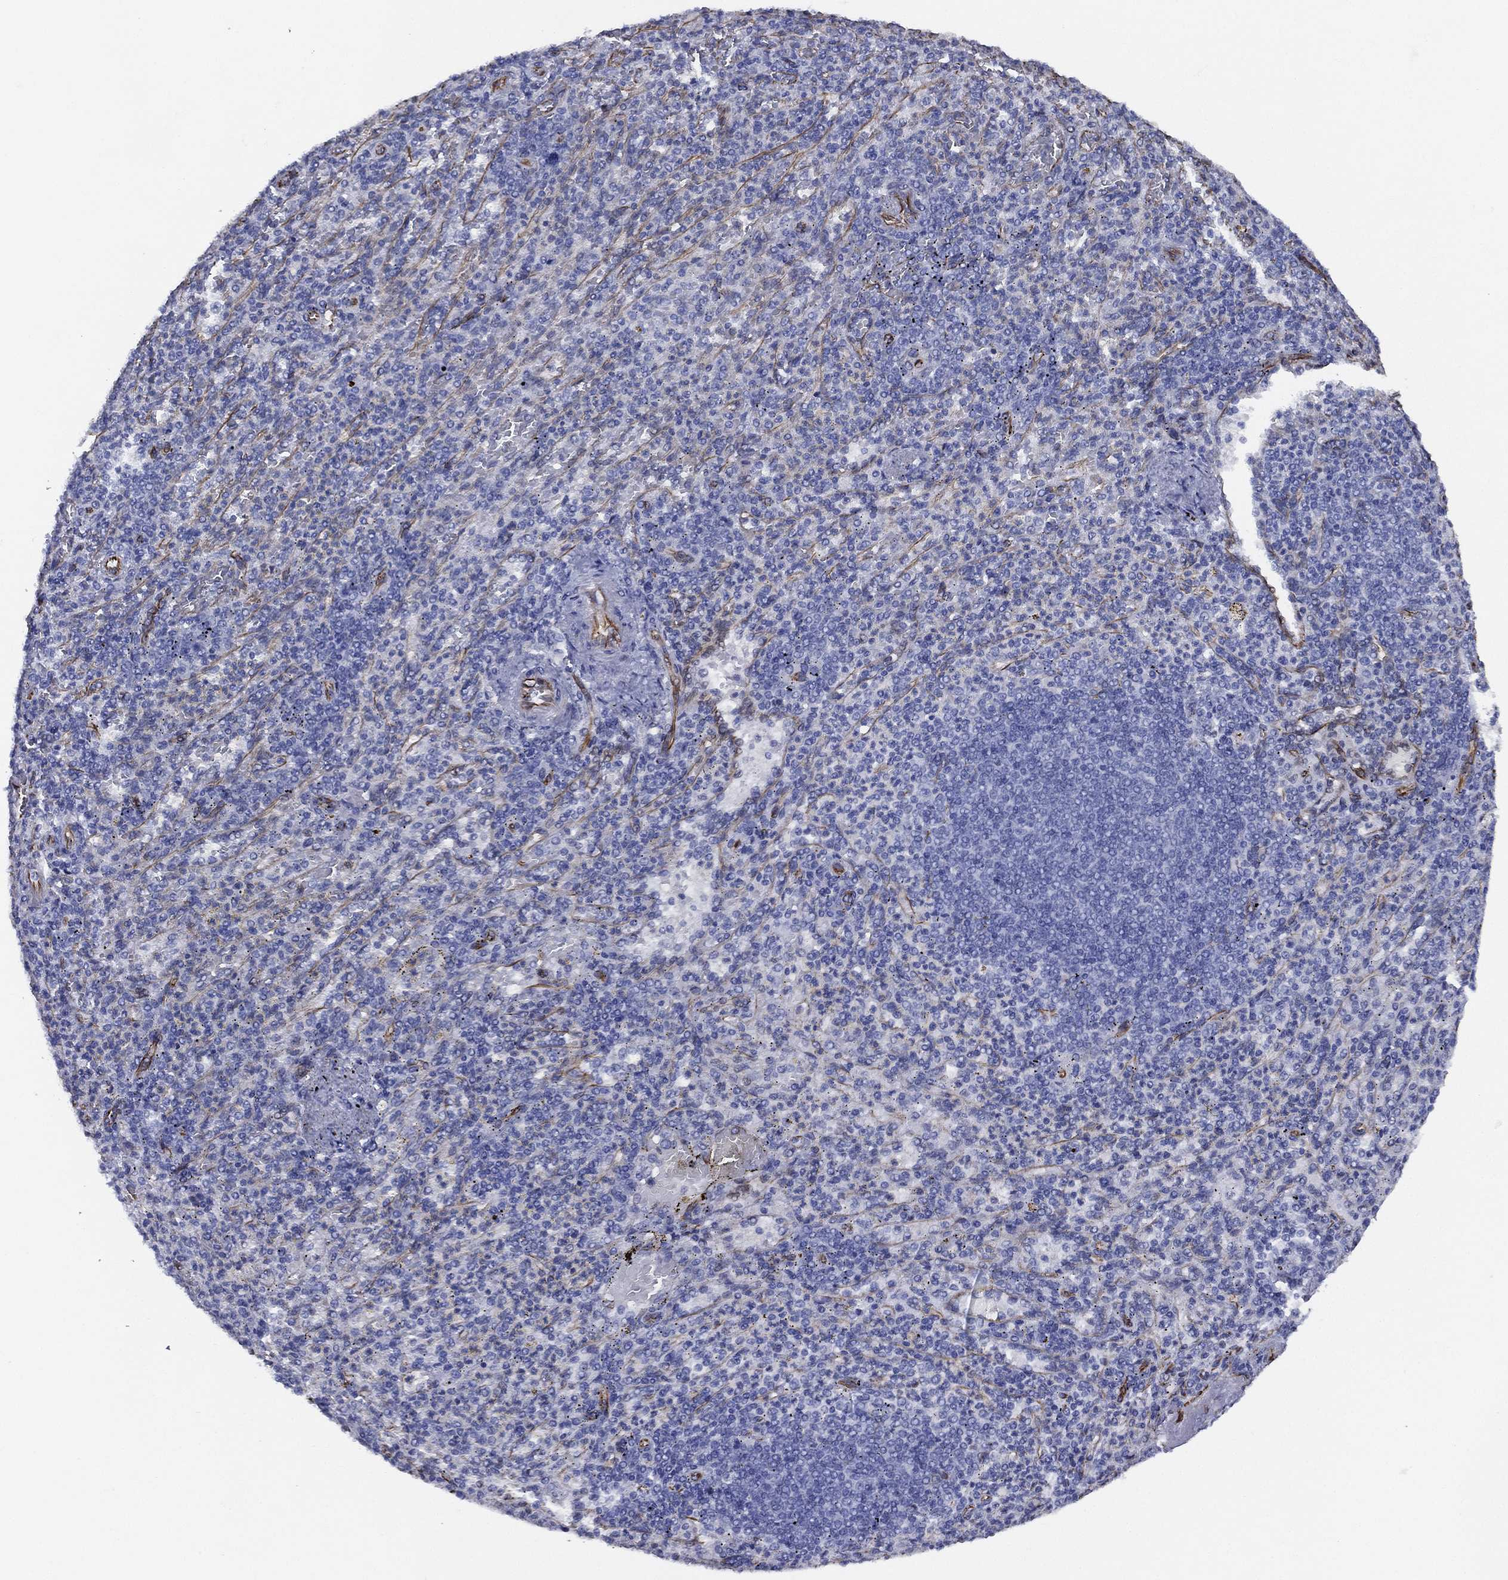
{"staining": {"intensity": "negative", "quantity": "none", "location": "none"}, "tissue": "spleen", "cell_type": "Cells in red pulp", "image_type": "normal", "snomed": [{"axis": "morphology", "description": "Normal tissue, NOS"}, {"axis": "topography", "description": "Spleen"}], "caption": "Immunohistochemistry (IHC) image of normal spleen: human spleen stained with DAB demonstrates no significant protein expression in cells in red pulp.", "gene": "MAS1", "patient": {"sex": "female", "age": 74}}